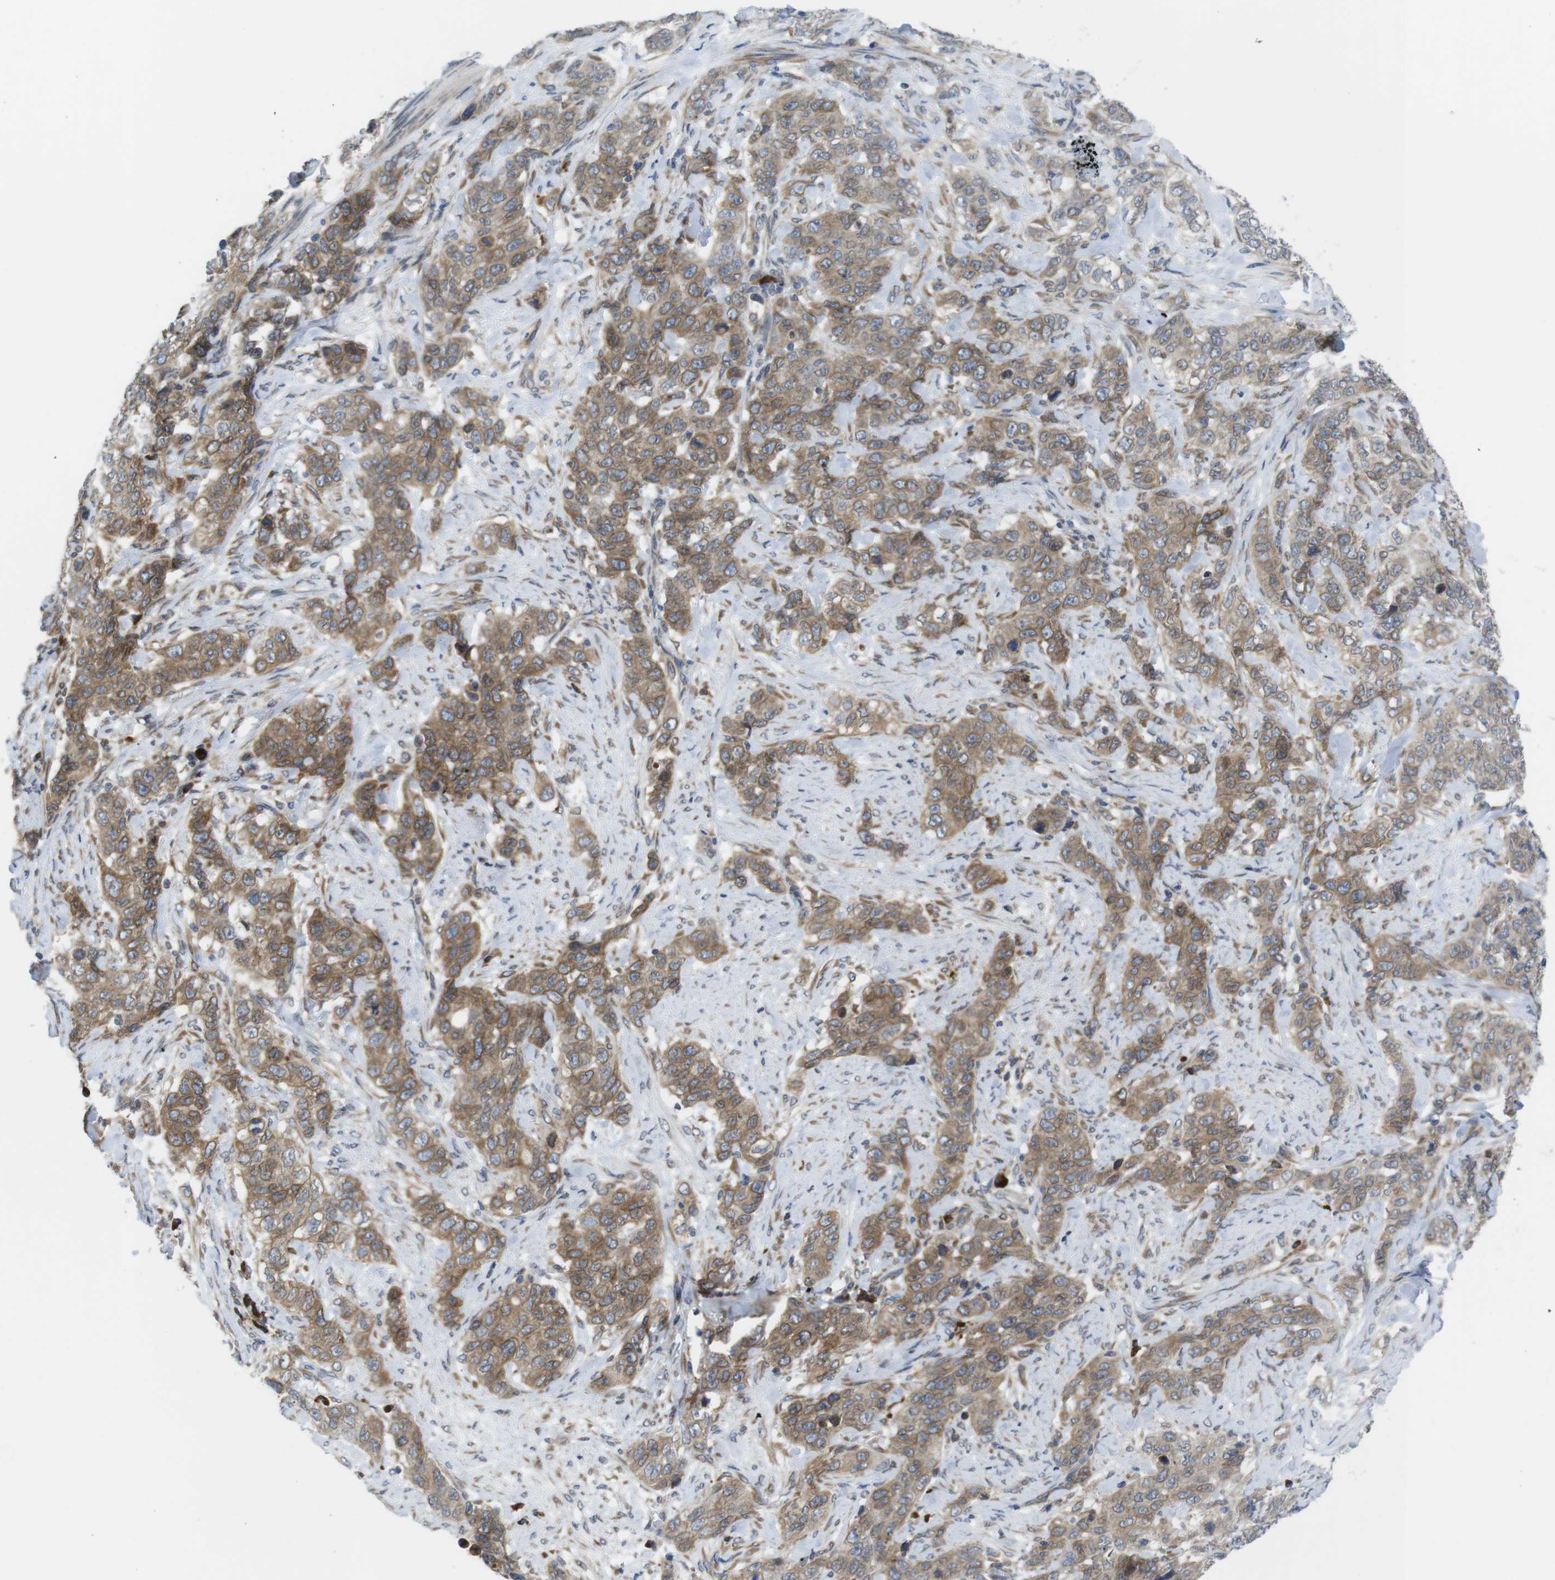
{"staining": {"intensity": "moderate", "quantity": ">75%", "location": "cytoplasmic/membranous"}, "tissue": "stomach cancer", "cell_type": "Tumor cells", "image_type": "cancer", "snomed": [{"axis": "morphology", "description": "Adenocarcinoma, NOS"}, {"axis": "topography", "description": "Stomach"}], "caption": "Tumor cells display moderate cytoplasmic/membranous positivity in about >75% of cells in stomach adenocarcinoma.", "gene": "ERGIC3", "patient": {"sex": "male", "age": 48}}